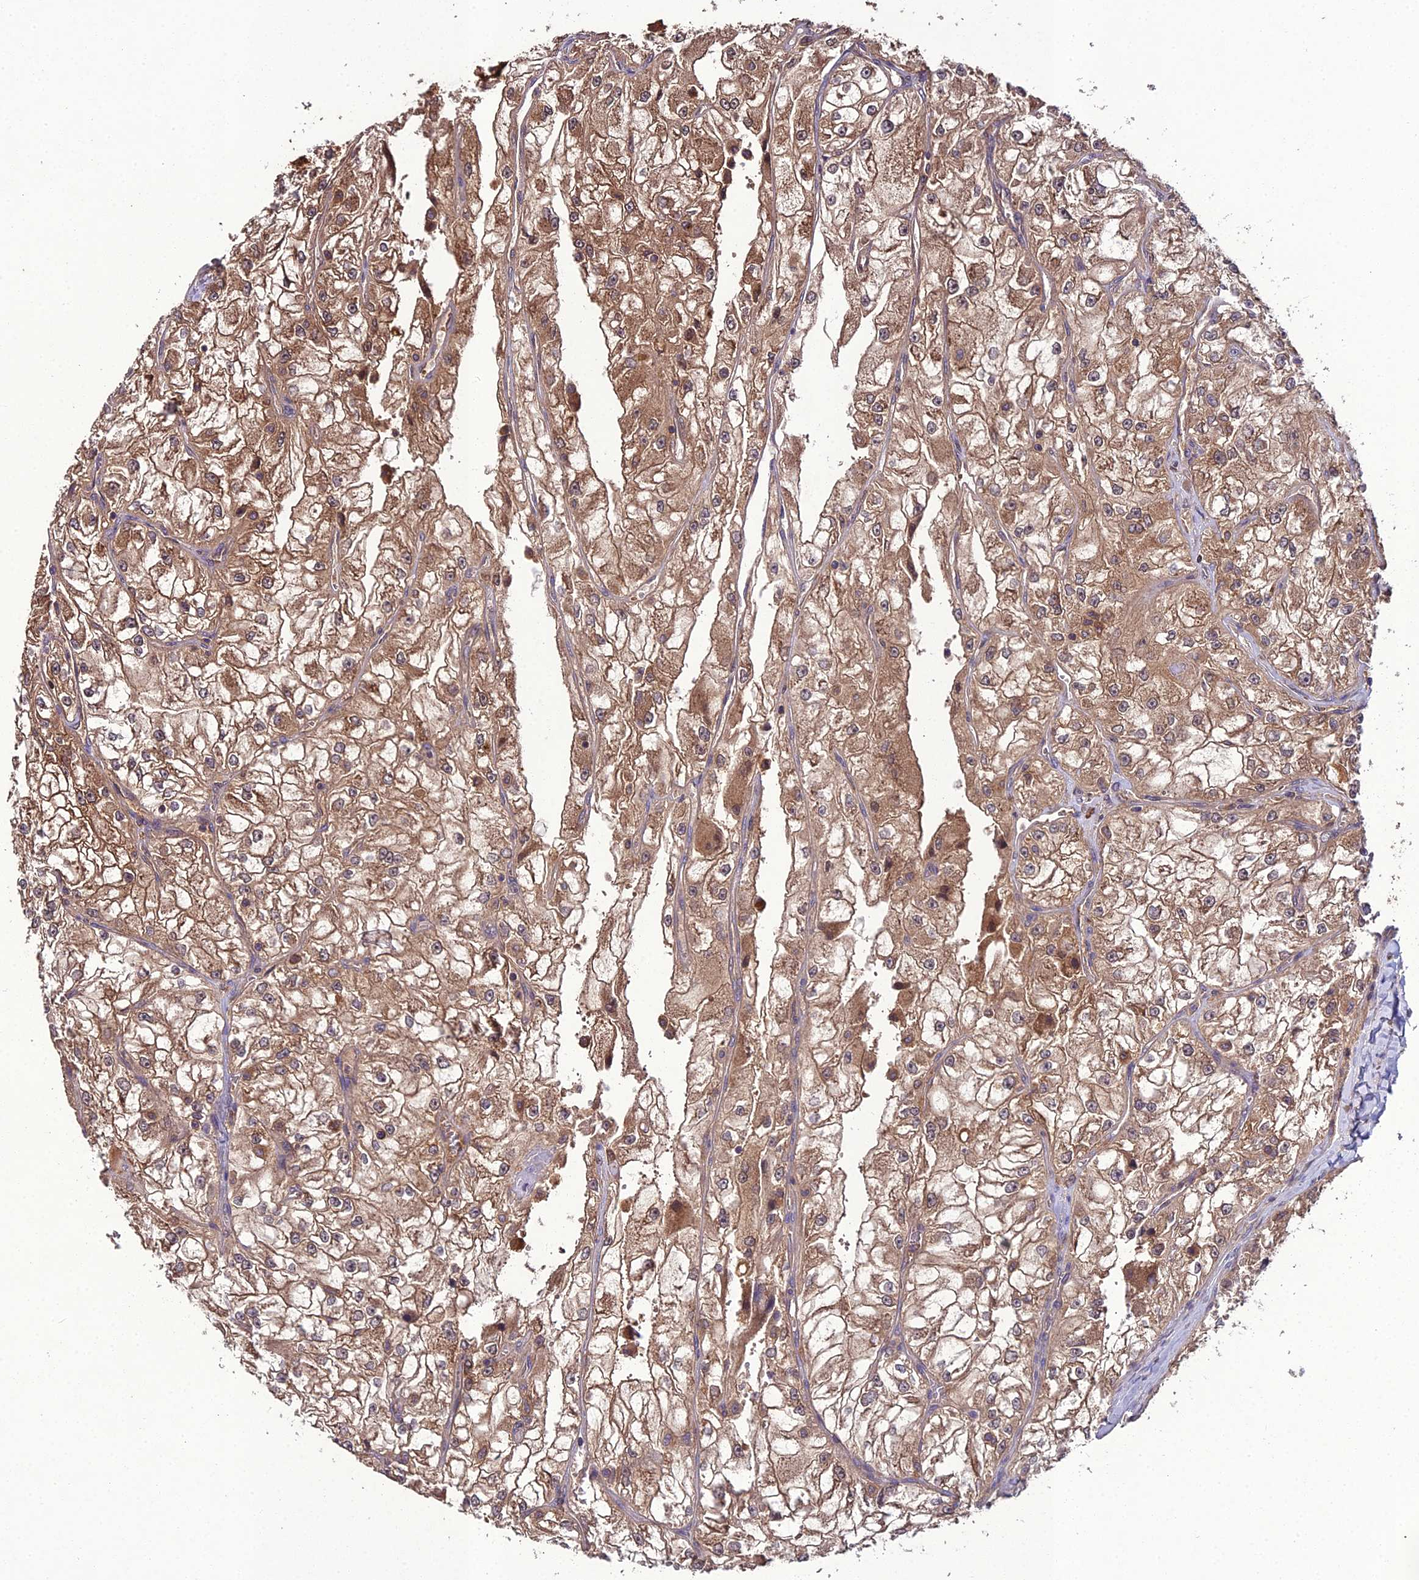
{"staining": {"intensity": "moderate", "quantity": ">75%", "location": "cytoplasmic/membranous"}, "tissue": "renal cancer", "cell_type": "Tumor cells", "image_type": "cancer", "snomed": [{"axis": "morphology", "description": "Adenocarcinoma, NOS"}, {"axis": "topography", "description": "Kidney"}], "caption": "A brown stain shows moderate cytoplasmic/membranous staining of a protein in human renal cancer tumor cells. (brown staining indicates protein expression, while blue staining denotes nuclei).", "gene": "TMEM258", "patient": {"sex": "female", "age": 72}}